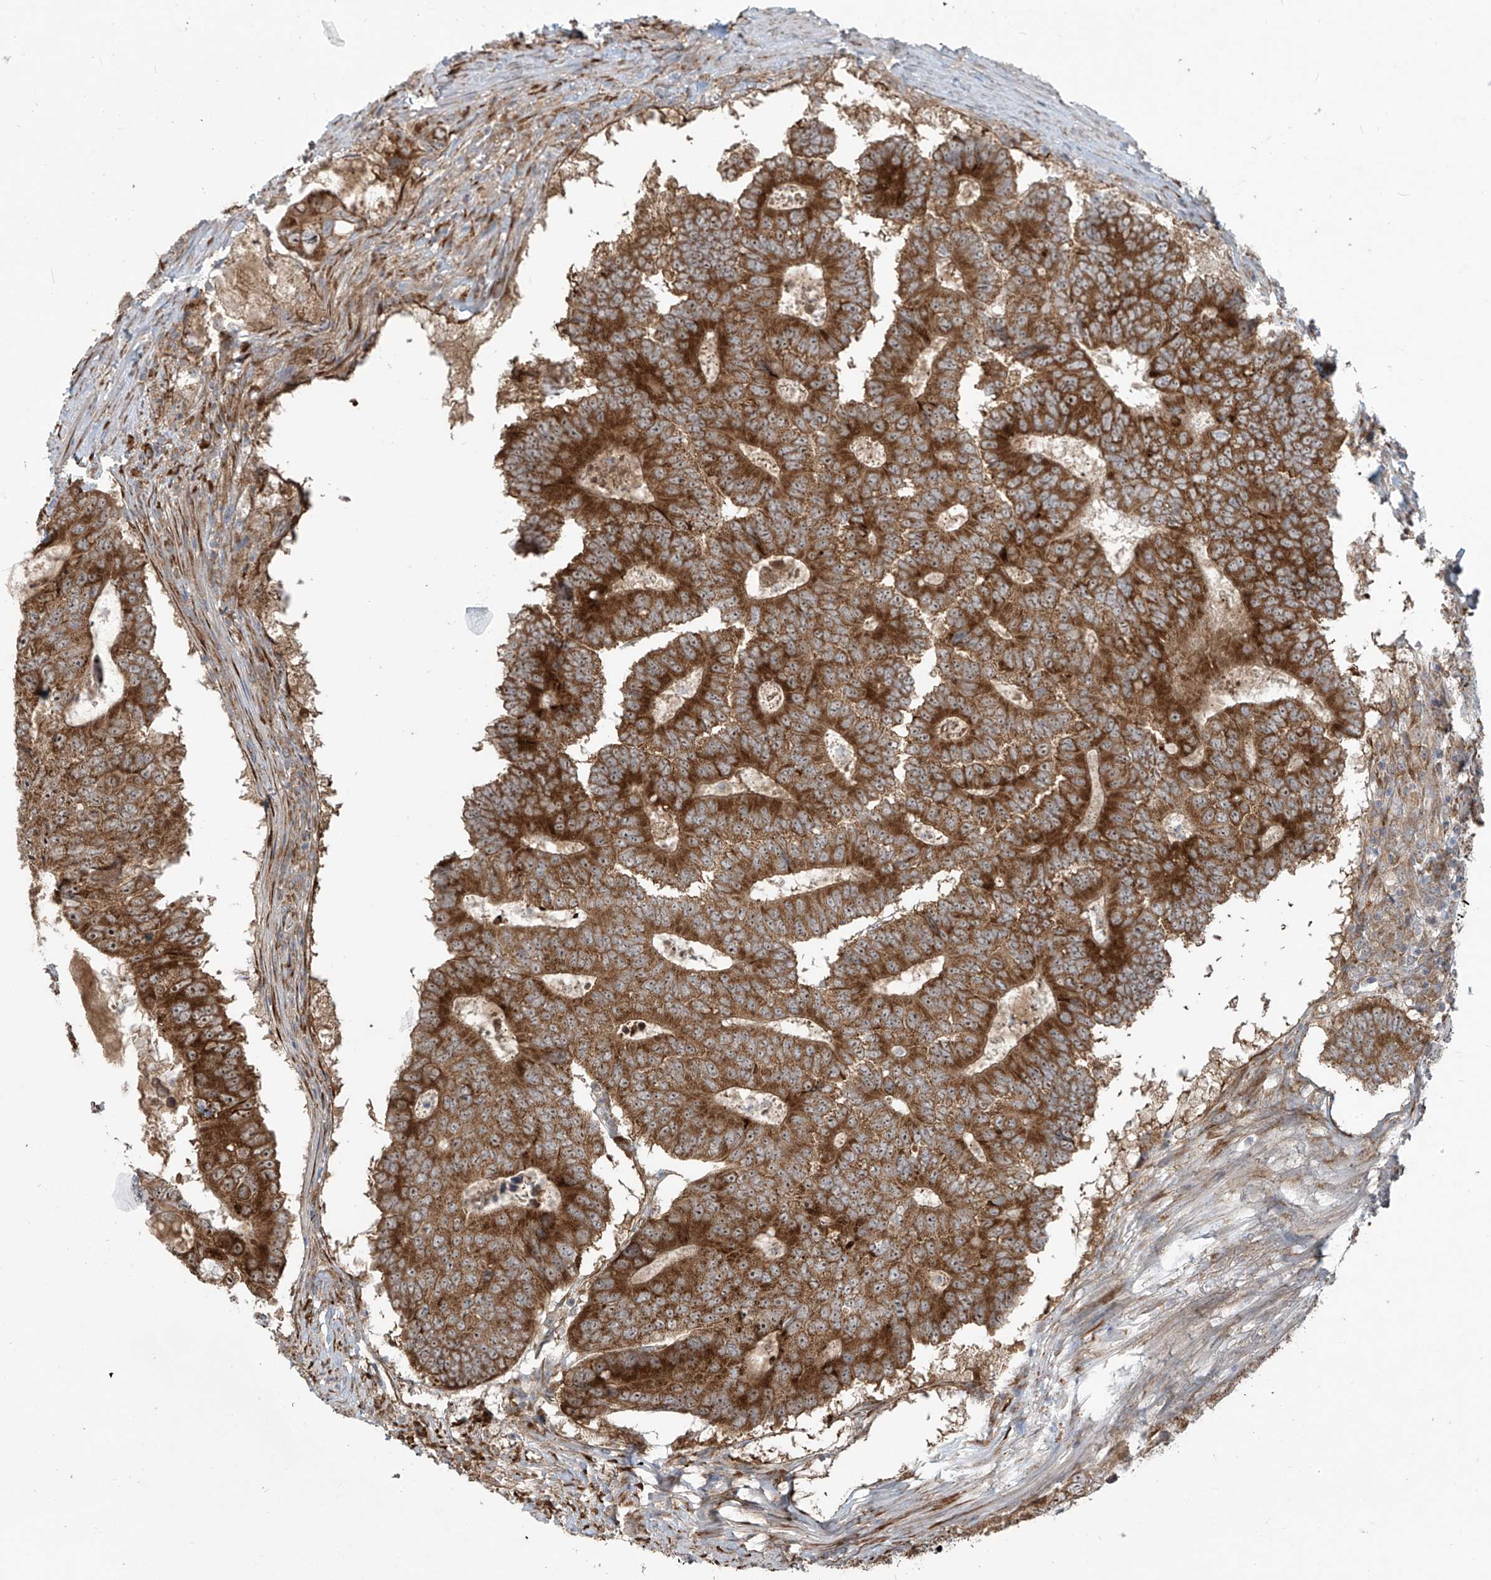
{"staining": {"intensity": "strong", "quantity": ">75%", "location": "cytoplasmic/membranous"}, "tissue": "colorectal cancer", "cell_type": "Tumor cells", "image_type": "cancer", "snomed": [{"axis": "morphology", "description": "Adenocarcinoma, NOS"}, {"axis": "topography", "description": "Colon"}], "caption": "A histopathology image of human adenocarcinoma (colorectal) stained for a protein exhibits strong cytoplasmic/membranous brown staining in tumor cells.", "gene": "KATNIP", "patient": {"sex": "male", "age": 87}}